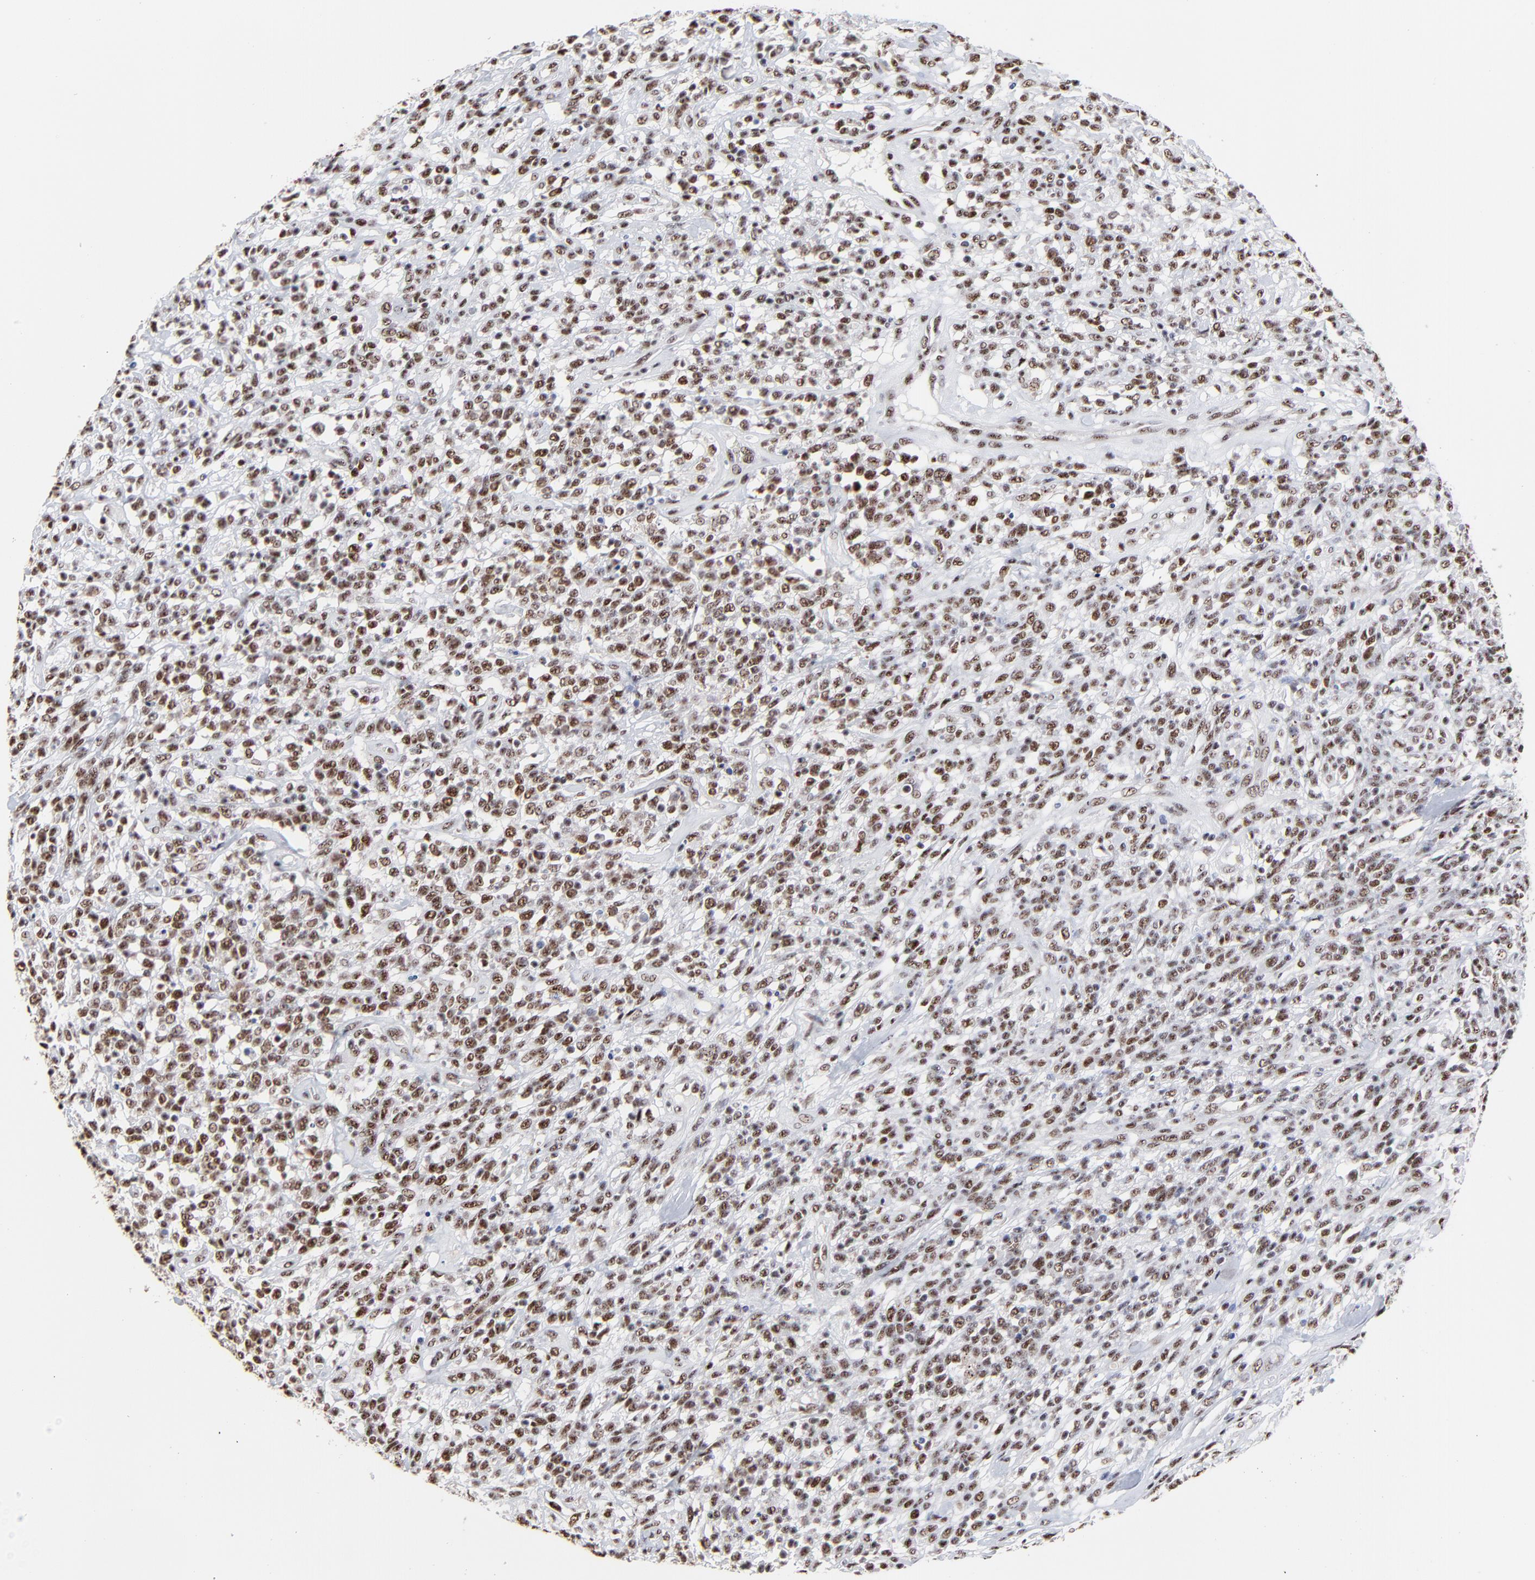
{"staining": {"intensity": "moderate", "quantity": ">75%", "location": "nuclear"}, "tissue": "lymphoma", "cell_type": "Tumor cells", "image_type": "cancer", "snomed": [{"axis": "morphology", "description": "Malignant lymphoma, non-Hodgkin's type, High grade"}, {"axis": "topography", "description": "Lymph node"}], "caption": "Brown immunohistochemical staining in lymphoma shows moderate nuclear expression in about >75% of tumor cells.", "gene": "MBD4", "patient": {"sex": "female", "age": 73}}